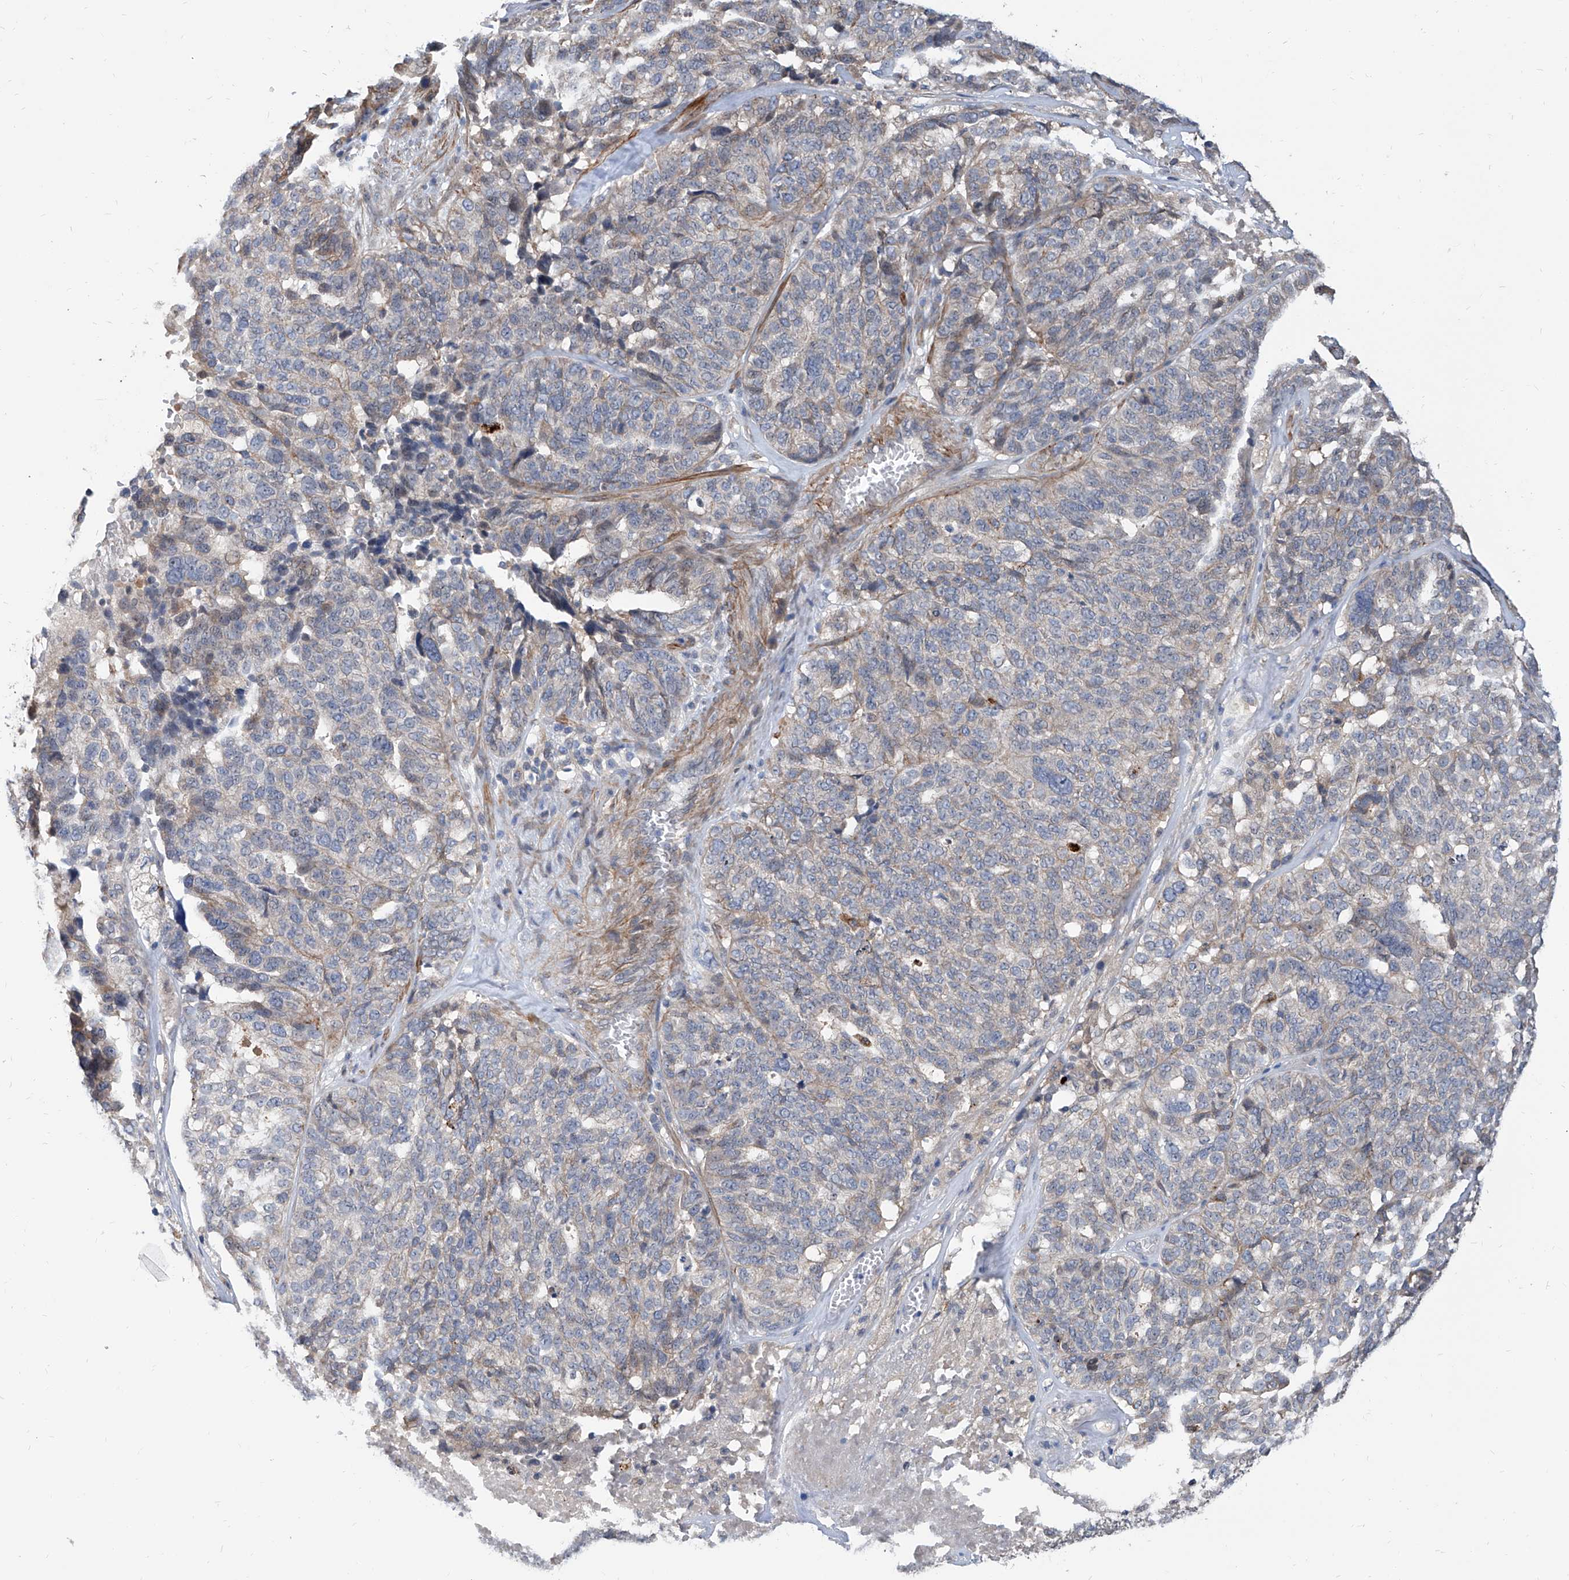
{"staining": {"intensity": "moderate", "quantity": "<25%", "location": "cytoplasmic/membranous"}, "tissue": "ovarian cancer", "cell_type": "Tumor cells", "image_type": "cancer", "snomed": [{"axis": "morphology", "description": "Cystadenocarcinoma, serous, NOS"}, {"axis": "topography", "description": "Ovary"}], "caption": "Immunohistochemical staining of serous cystadenocarcinoma (ovarian) exhibits low levels of moderate cytoplasmic/membranous positivity in about <25% of tumor cells.", "gene": "MAGEE2", "patient": {"sex": "female", "age": 59}}